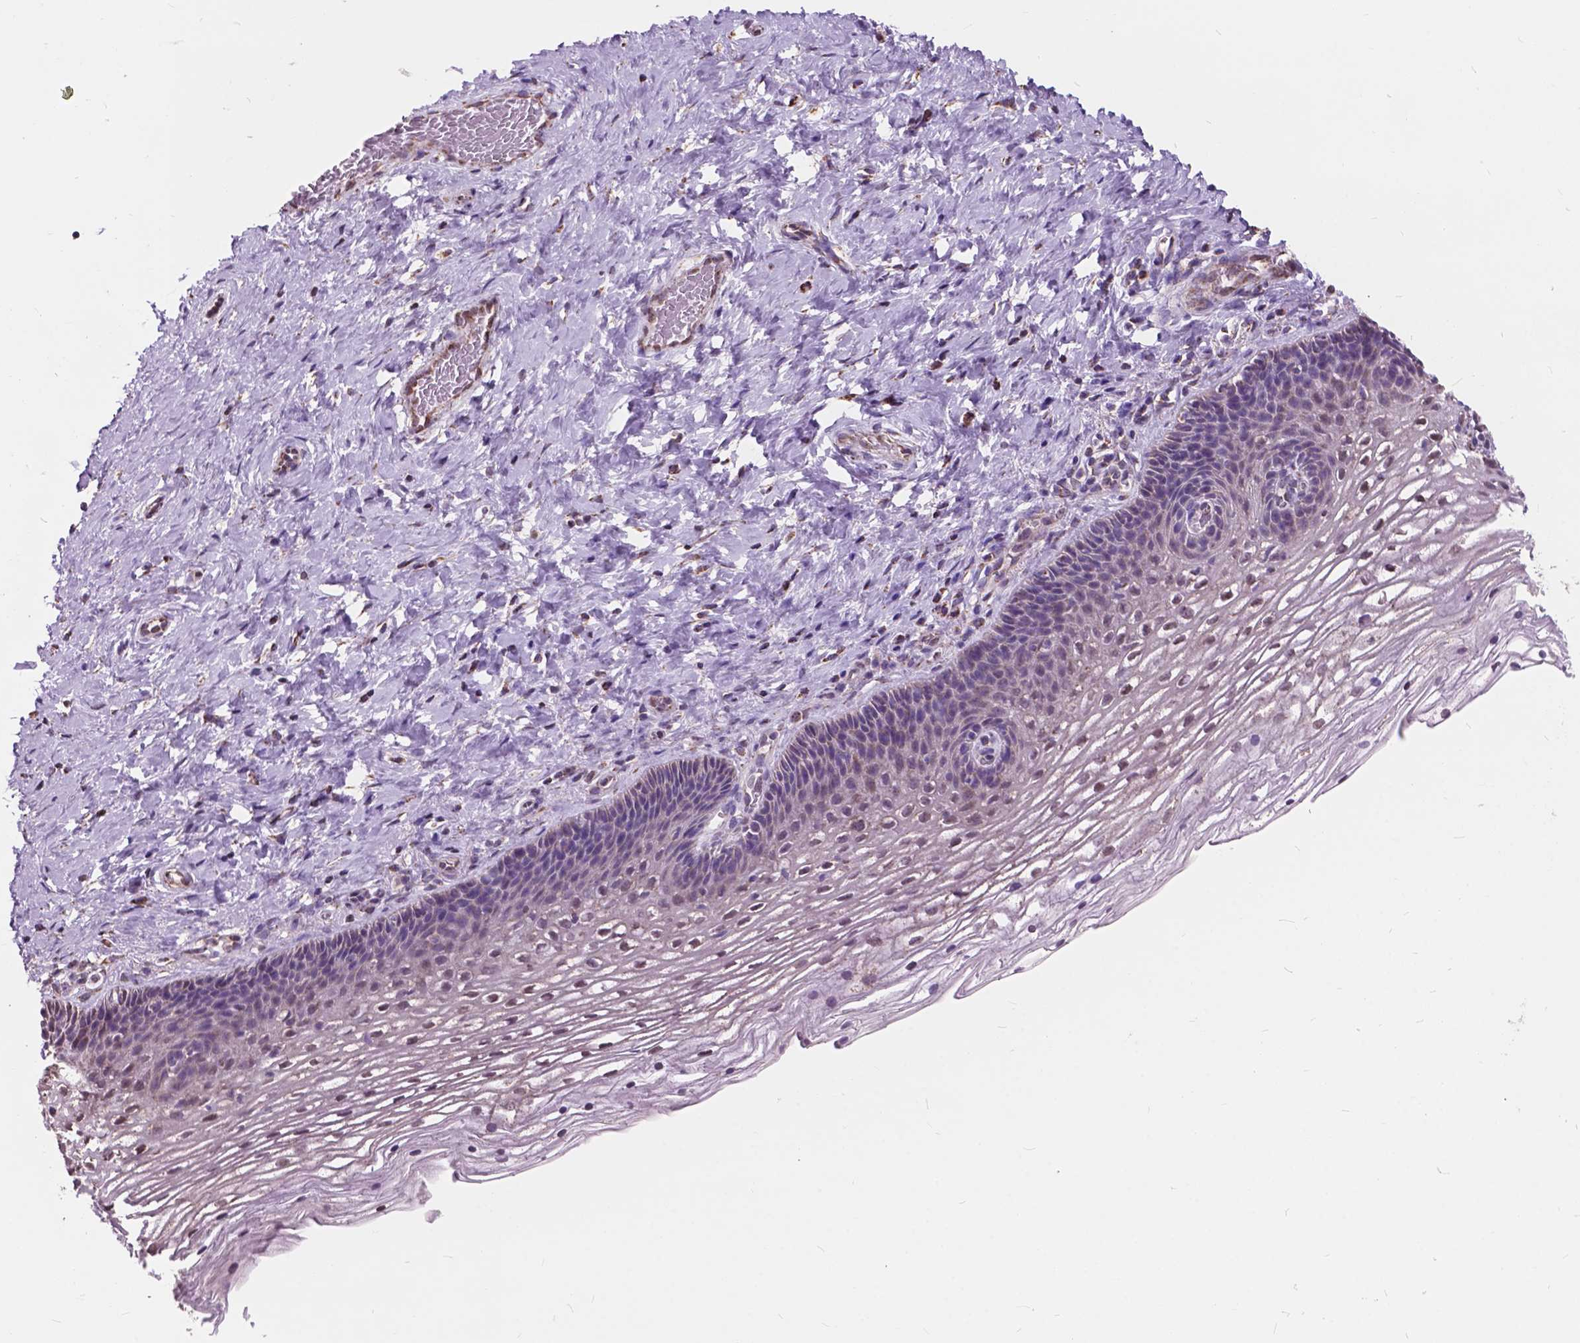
{"staining": {"intensity": "moderate", "quantity": ">75%", "location": "cytoplasmic/membranous"}, "tissue": "cervix", "cell_type": "Glandular cells", "image_type": "normal", "snomed": [{"axis": "morphology", "description": "Normal tissue, NOS"}, {"axis": "topography", "description": "Cervix"}], "caption": "Immunohistochemistry (IHC) of unremarkable human cervix shows medium levels of moderate cytoplasmic/membranous expression in approximately >75% of glandular cells. (brown staining indicates protein expression, while blue staining denotes nuclei).", "gene": "SCOC", "patient": {"sex": "female", "age": 34}}